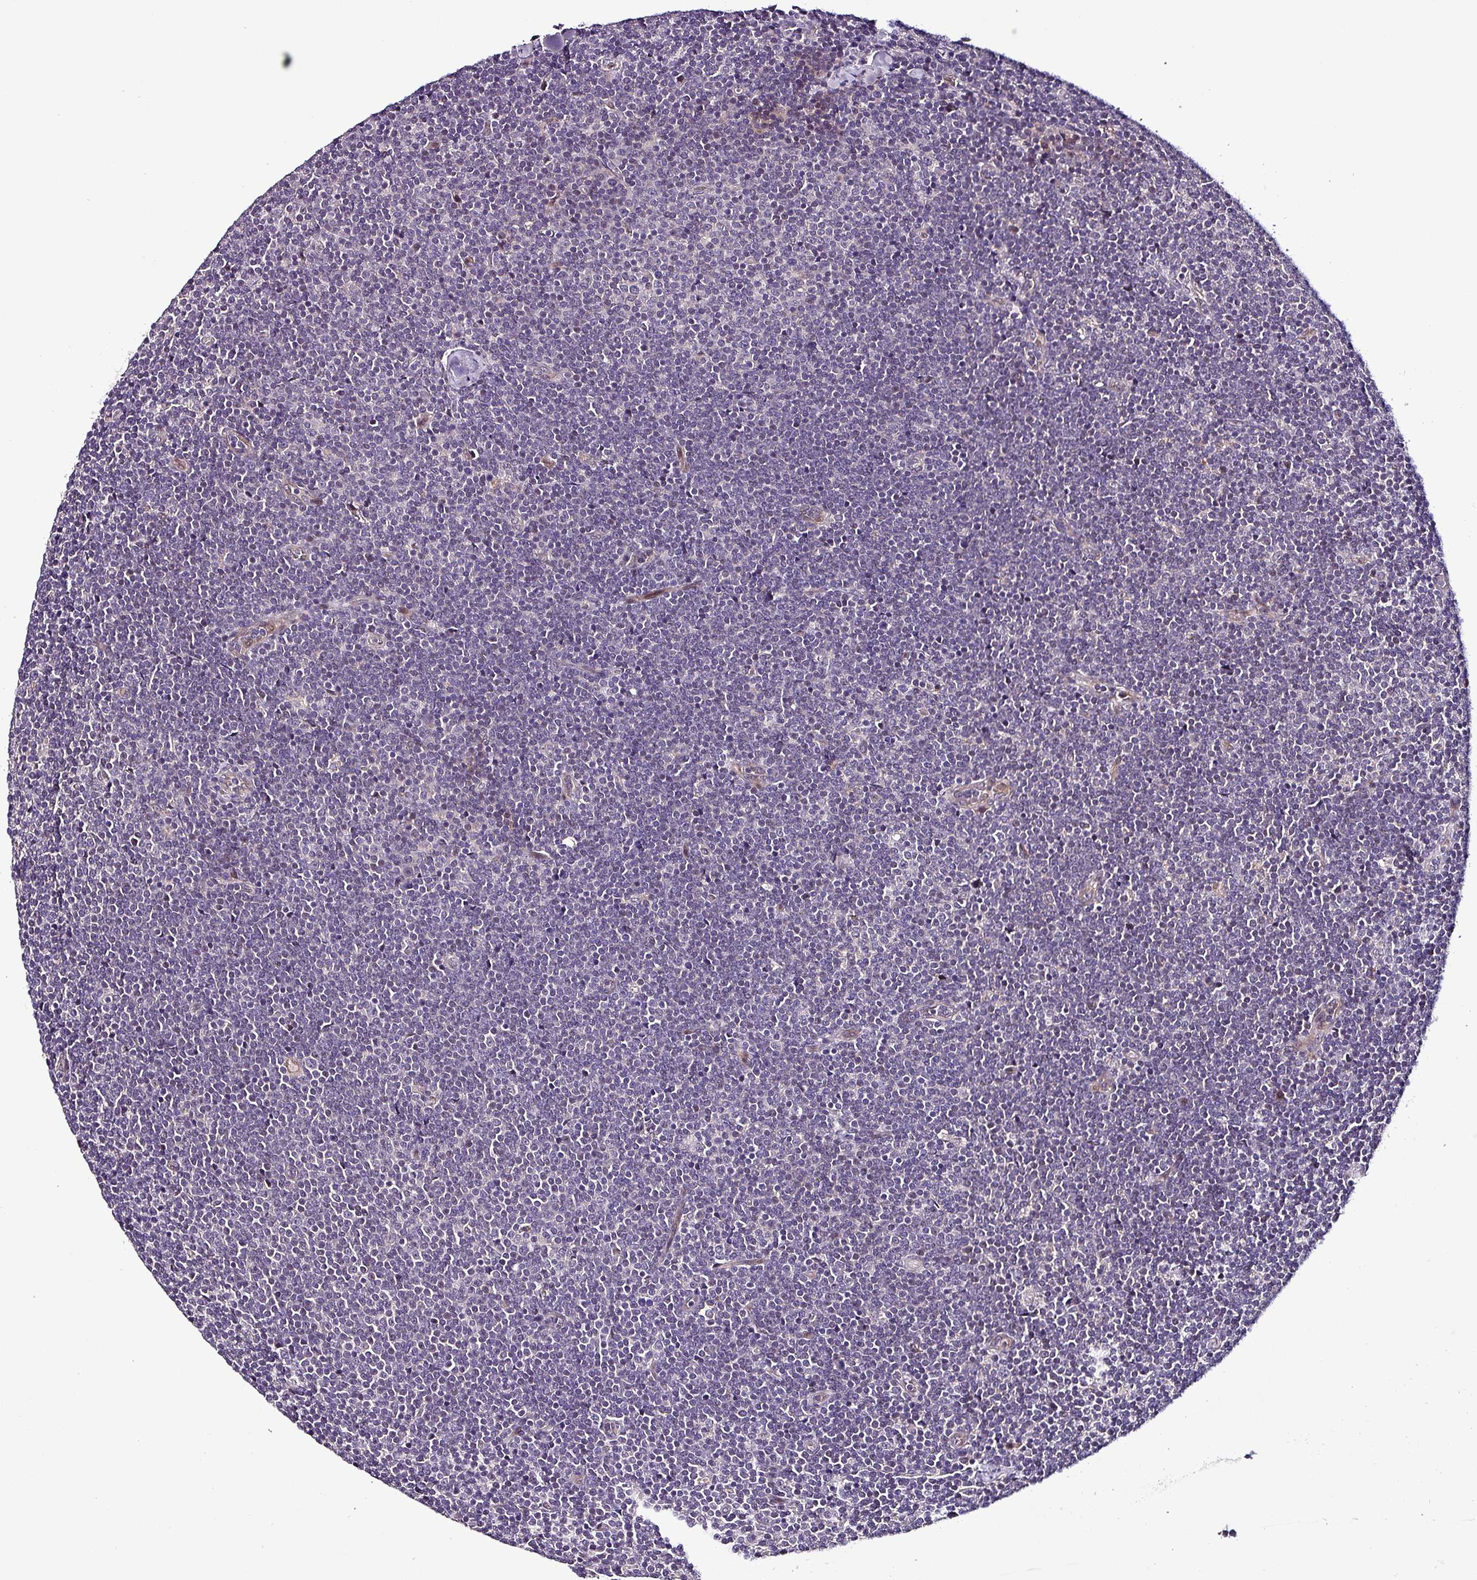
{"staining": {"intensity": "negative", "quantity": "none", "location": "none"}, "tissue": "lymphoma", "cell_type": "Tumor cells", "image_type": "cancer", "snomed": [{"axis": "morphology", "description": "Malignant lymphoma, non-Hodgkin's type, Low grade"}, {"axis": "topography", "description": "Lymph node"}], "caption": "High magnification brightfield microscopy of low-grade malignant lymphoma, non-Hodgkin's type stained with DAB (3,3'-diaminobenzidine) (brown) and counterstained with hematoxylin (blue): tumor cells show no significant staining.", "gene": "GRAPL", "patient": {"sex": "male", "age": 48}}